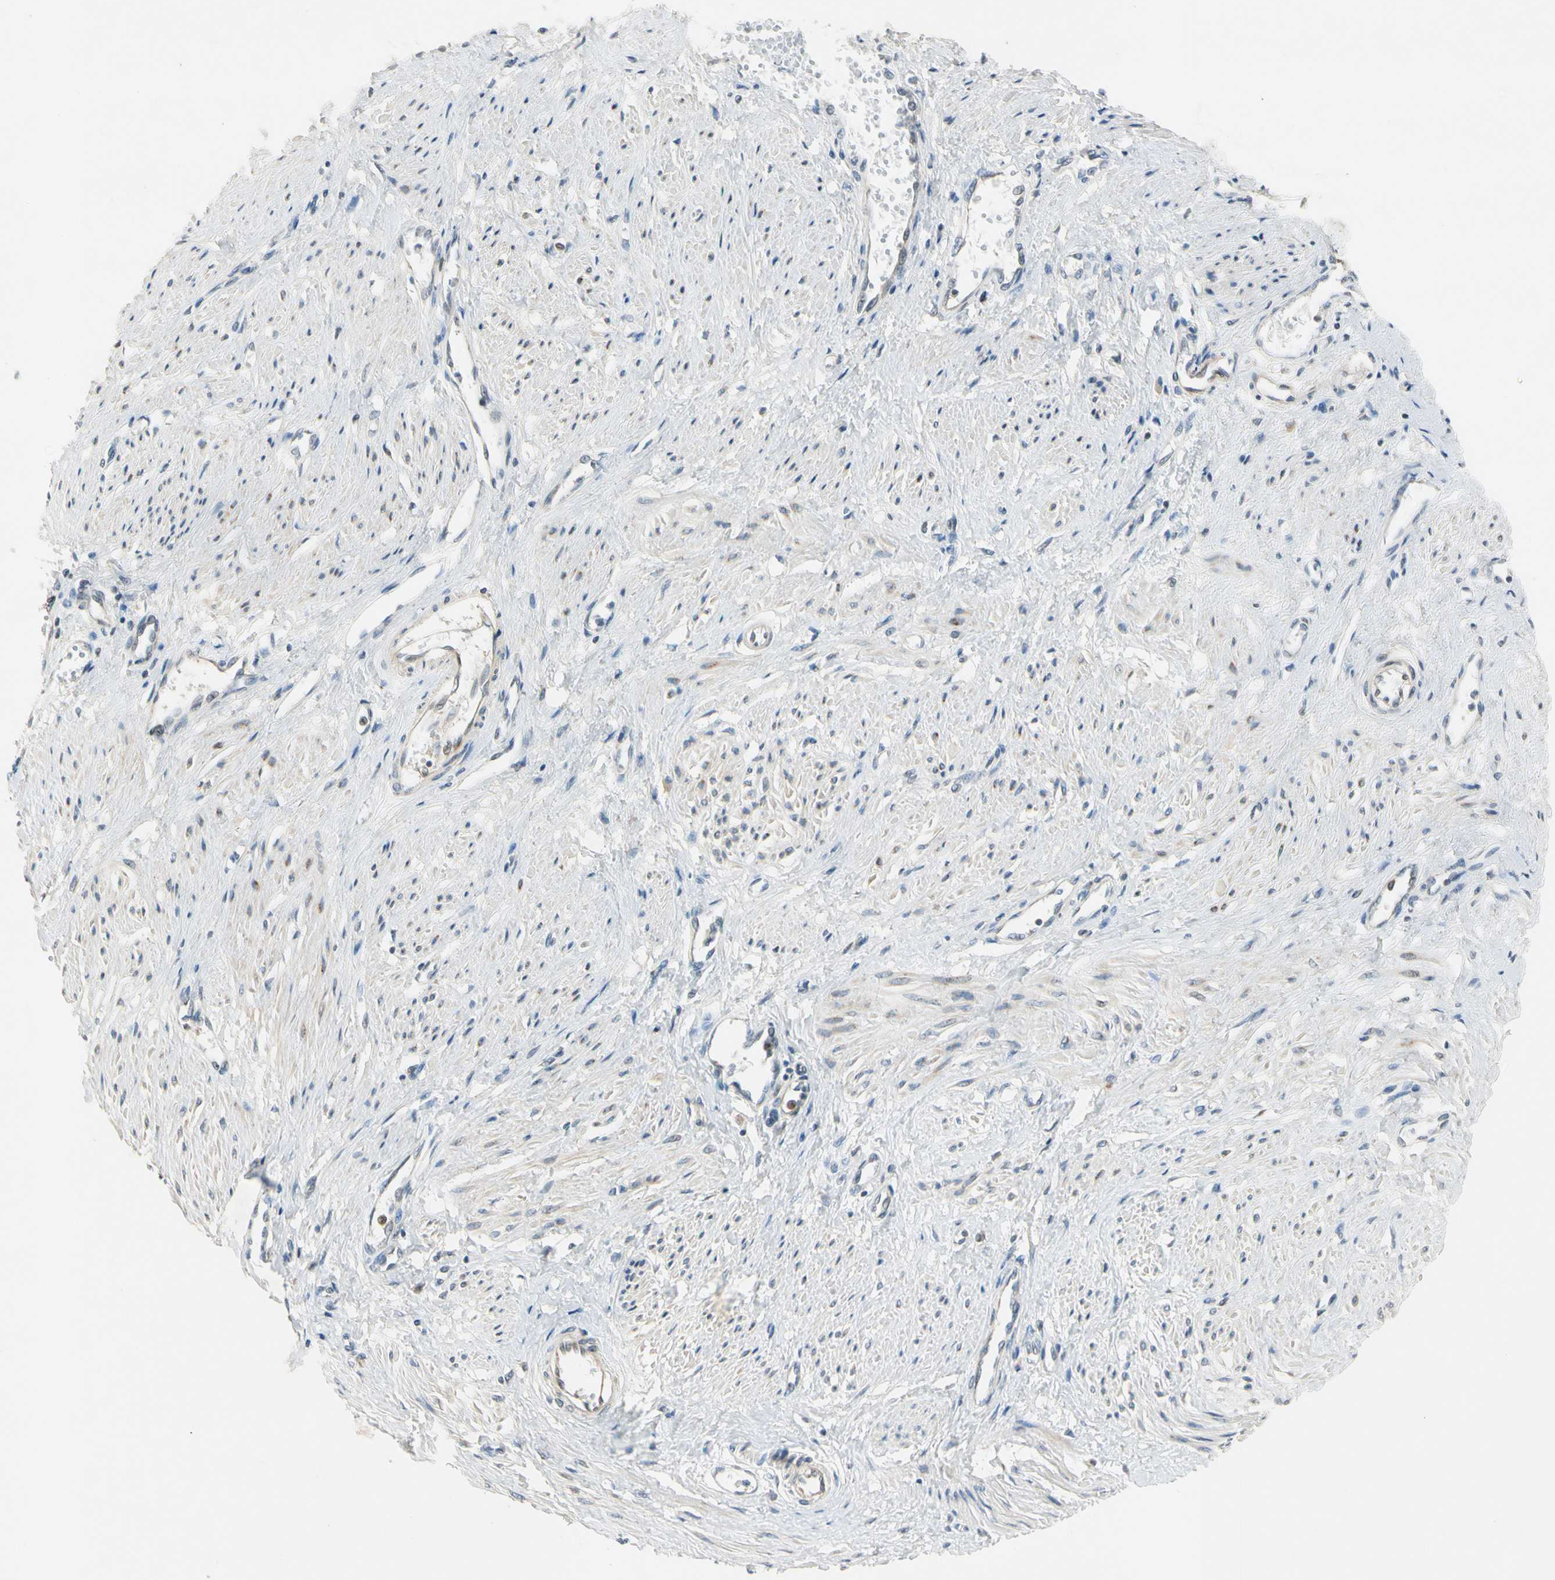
{"staining": {"intensity": "negative", "quantity": "none", "location": "none"}, "tissue": "smooth muscle", "cell_type": "Smooth muscle cells", "image_type": "normal", "snomed": [{"axis": "morphology", "description": "Normal tissue, NOS"}, {"axis": "topography", "description": "Smooth muscle"}, {"axis": "topography", "description": "Uterus"}], "caption": "Immunohistochemistry (IHC) histopathology image of unremarkable smooth muscle: human smooth muscle stained with DAB (3,3'-diaminobenzidine) demonstrates no significant protein expression in smooth muscle cells.", "gene": "RPS6KB2", "patient": {"sex": "female", "age": 39}}